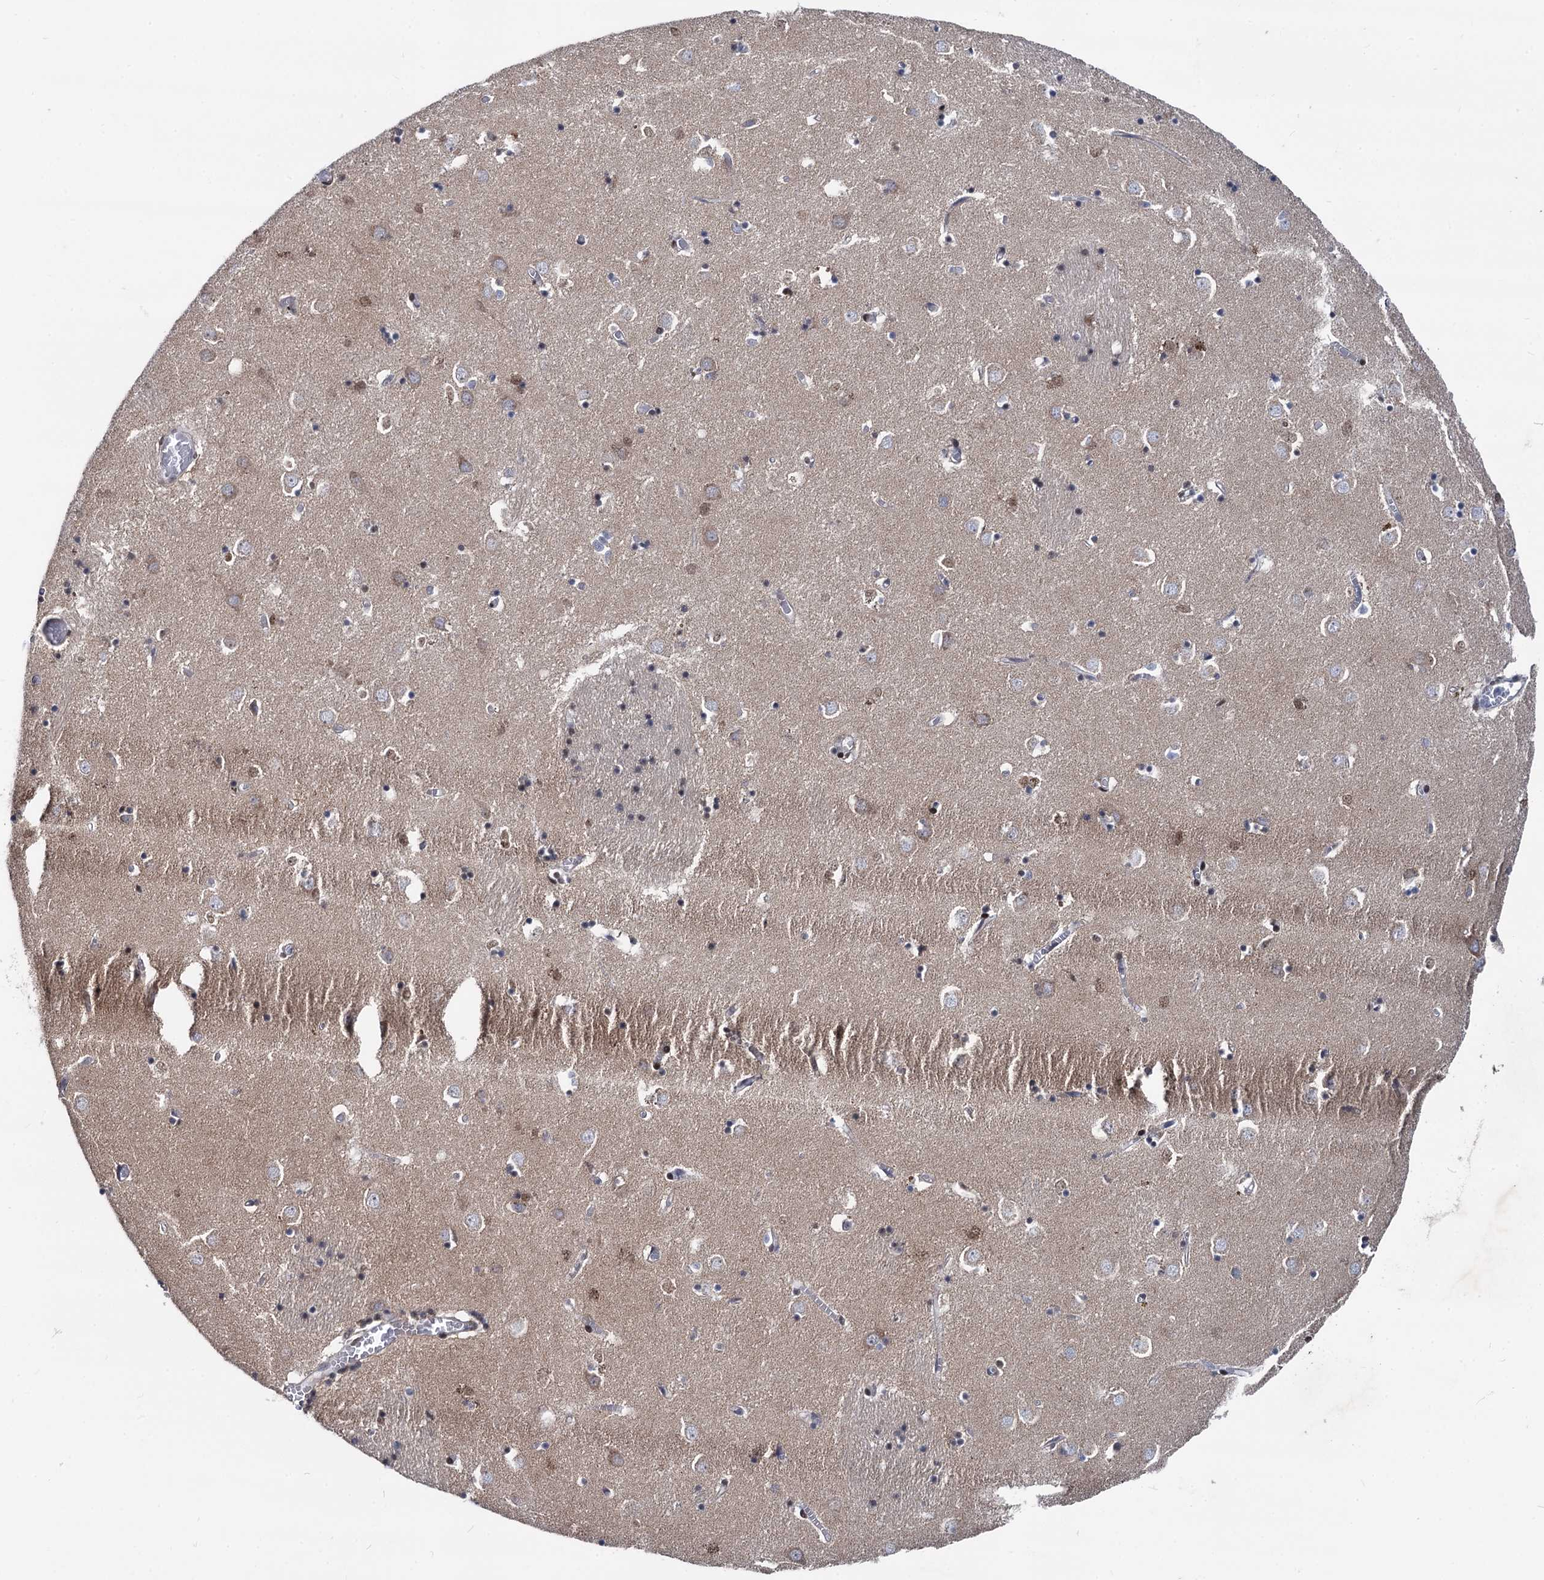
{"staining": {"intensity": "strong", "quantity": "25%-75%", "location": "nuclear"}, "tissue": "caudate", "cell_type": "Glial cells", "image_type": "normal", "snomed": [{"axis": "morphology", "description": "Normal tissue, NOS"}, {"axis": "topography", "description": "Lateral ventricle wall"}], "caption": "Immunohistochemistry (IHC) (DAB) staining of unremarkable human caudate reveals strong nuclear protein staining in about 25%-75% of glial cells. (IHC, brightfield microscopy, high magnification).", "gene": "GALNT11", "patient": {"sex": "male", "age": 70}}